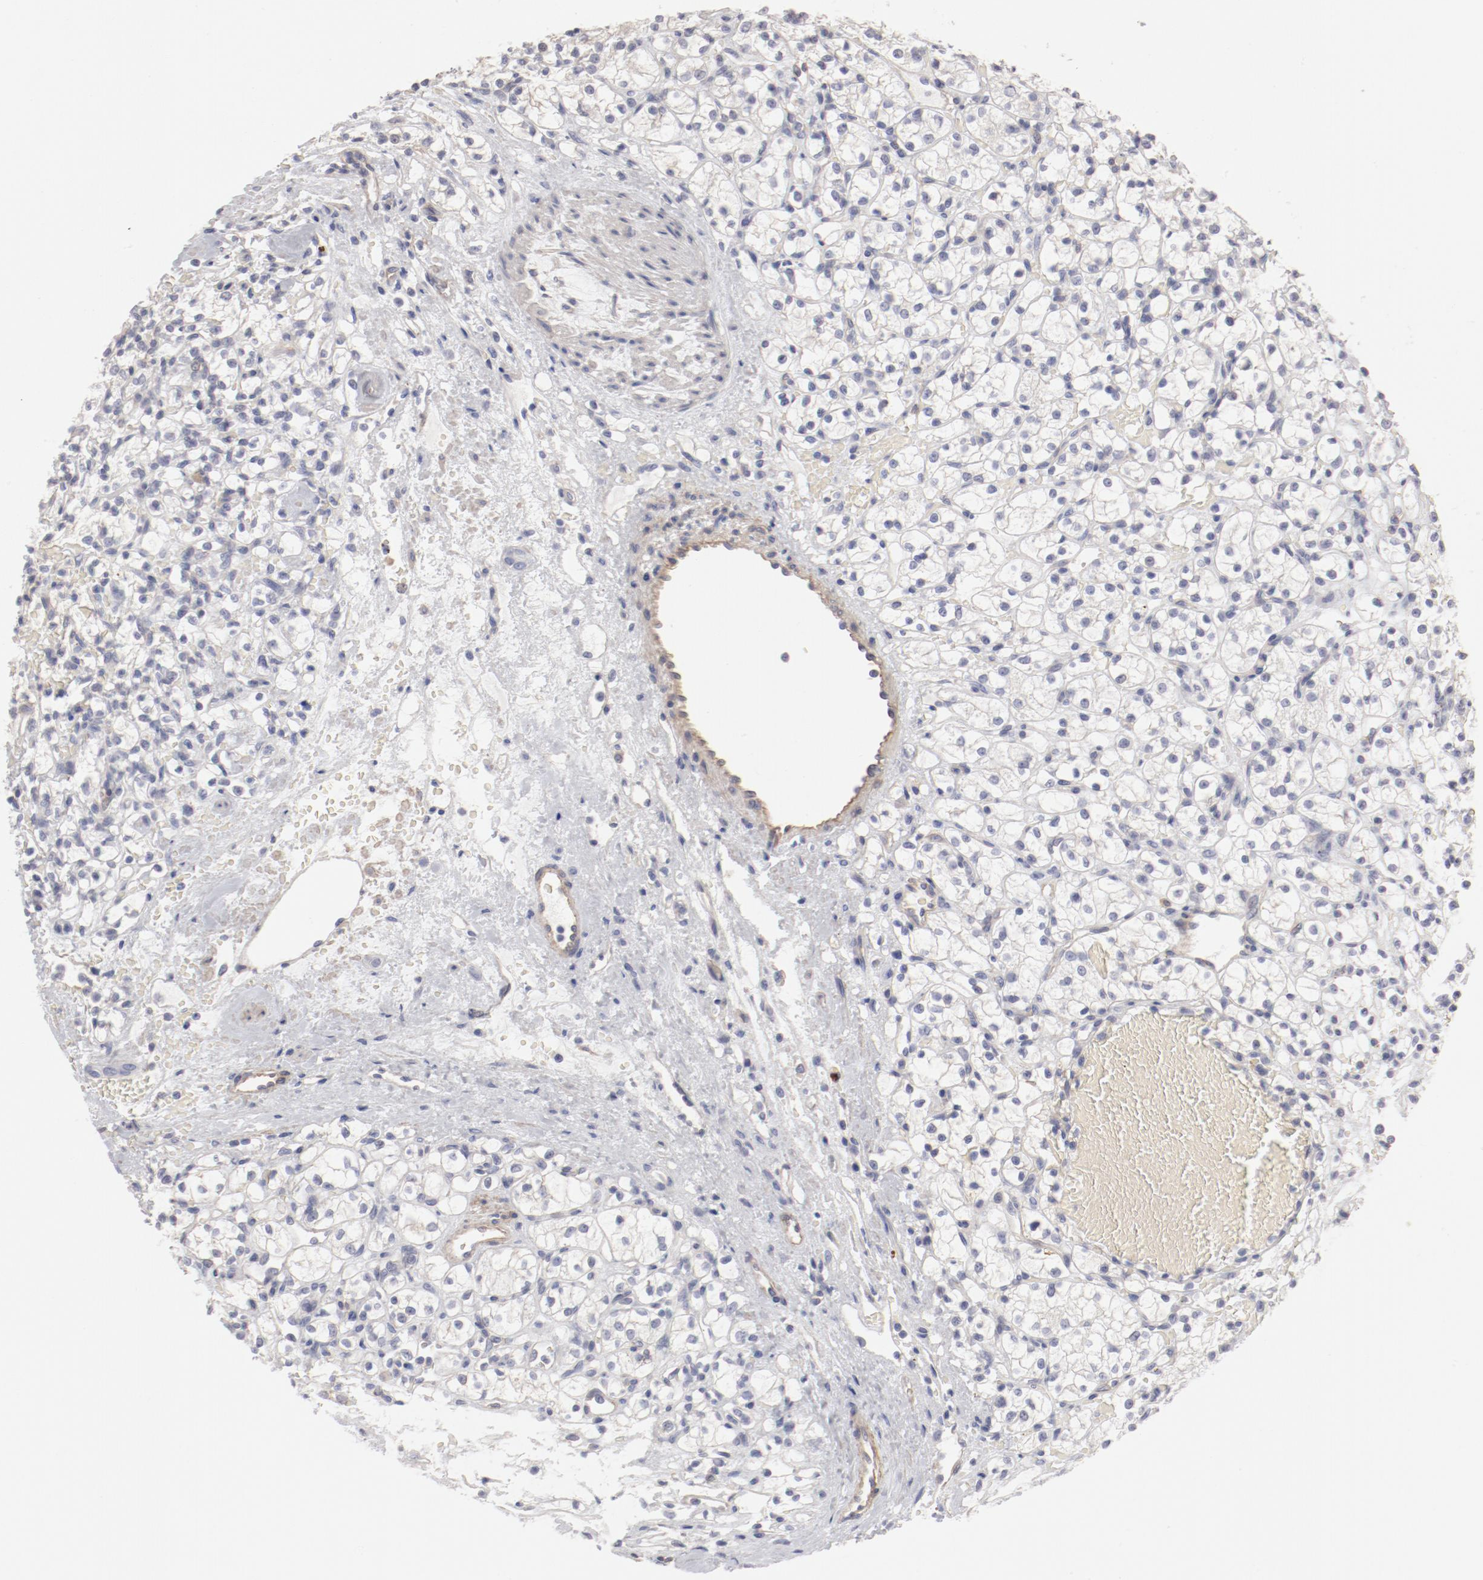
{"staining": {"intensity": "negative", "quantity": "none", "location": "none"}, "tissue": "renal cancer", "cell_type": "Tumor cells", "image_type": "cancer", "snomed": [{"axis": "morphology", "description": "Adenocarcinoma, NOS"}, {"axis": "topography", "description": "Kidney"}], "caption": "Photomicrograph shows no protein expression in tumor cells of renal adenocarcinoma tissue.", "gene": "LAX1", "patient": {"sex": "female", "age": 60}}